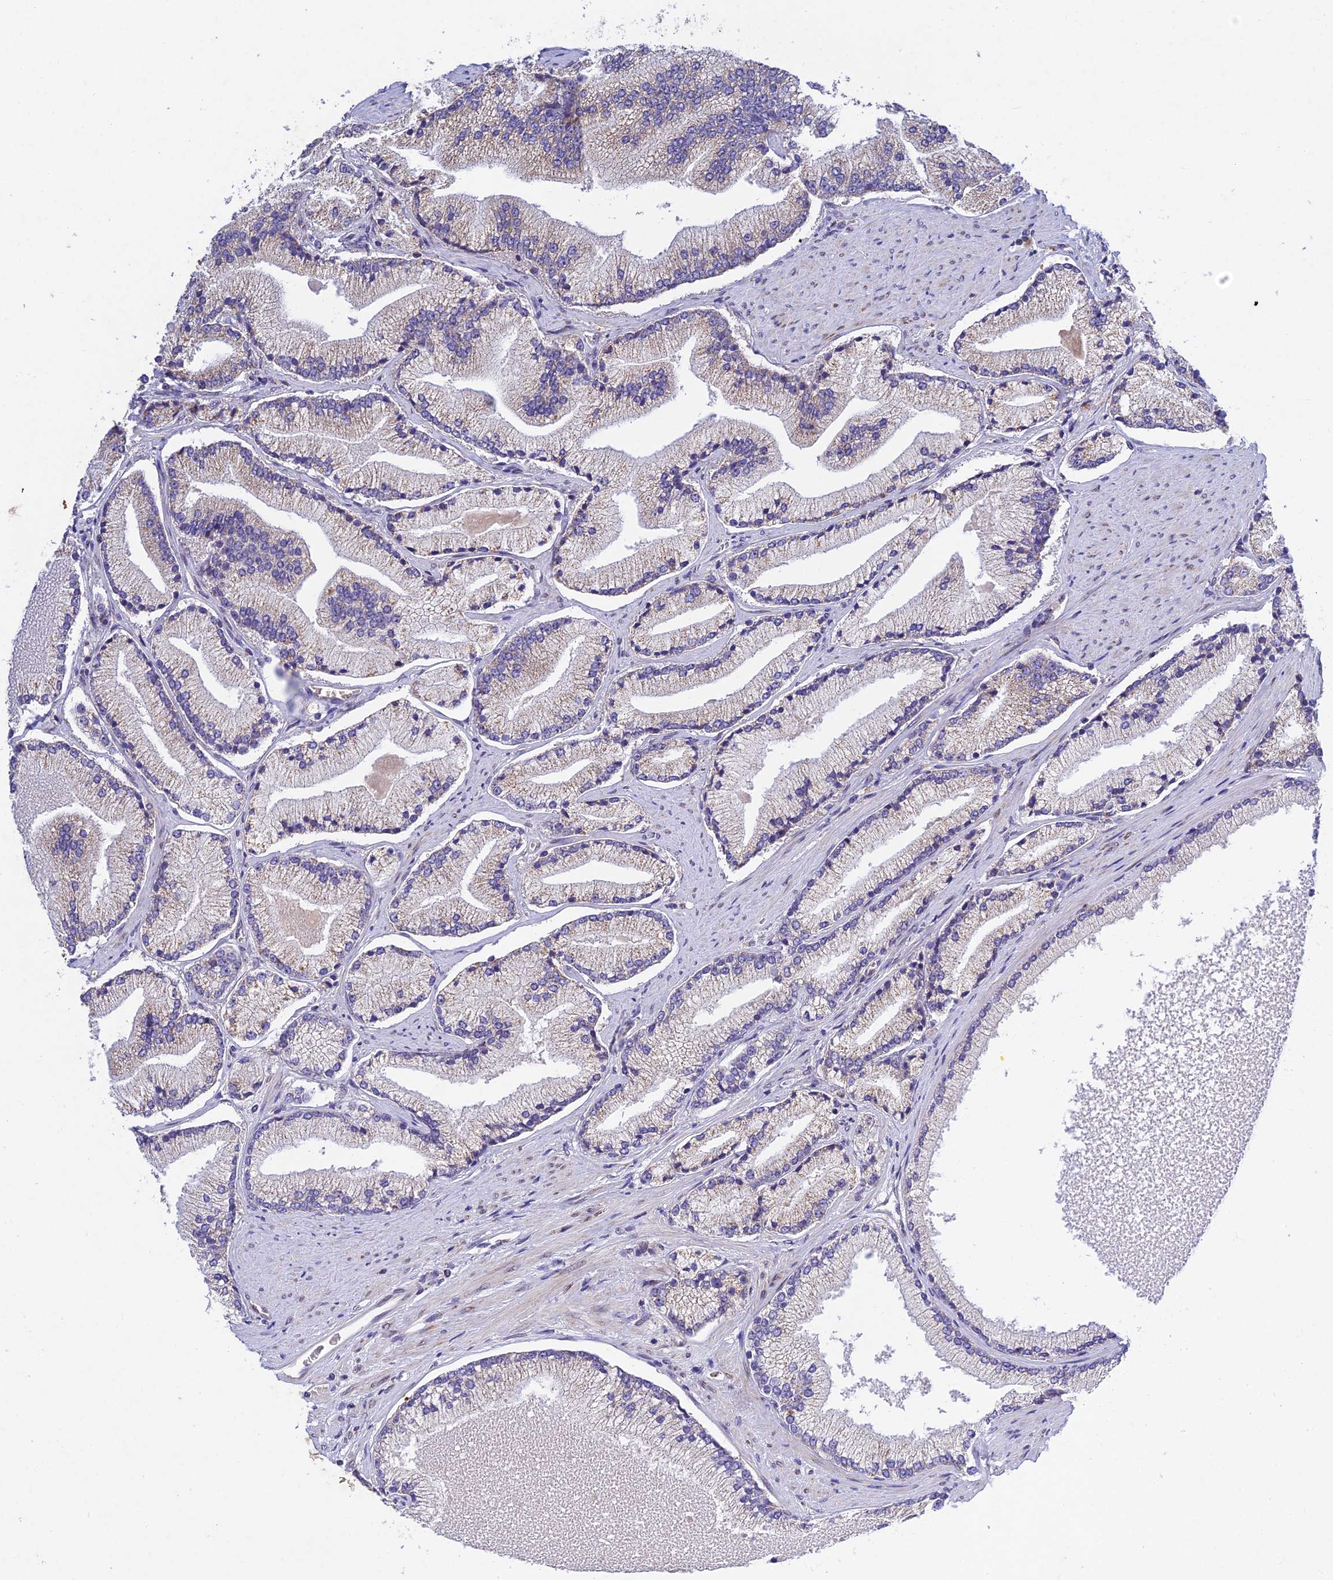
{"staining": {"intensity": "weak", "quantity": "25%-75%", "location": "cytoplasmic/membranous"}, "tissue": "prostate cancer", "cell_type": "Tumor cells", "image_type": "cancer", "snomed": [{"axis": "morphology", "description": "Adenocarcinoma, High grade"}, {"axis": "topography", "description": "Prostate"}], "caption": "Prostate cancer (high-grade adenocarcinoma) stained with immunohistochemistry (IHC) shows weak cytoplasmic/membranous expression in approximately 25%-75% of tumor cells. The protein of interest is stained brown, and the nuclei are stained in blue (DAB (3,3'-diaminobenzidine) IHC with brightfield microscopy, high magnification).", "gene": "MGAT2", "patient": {"sex": "male", "age": 67}}